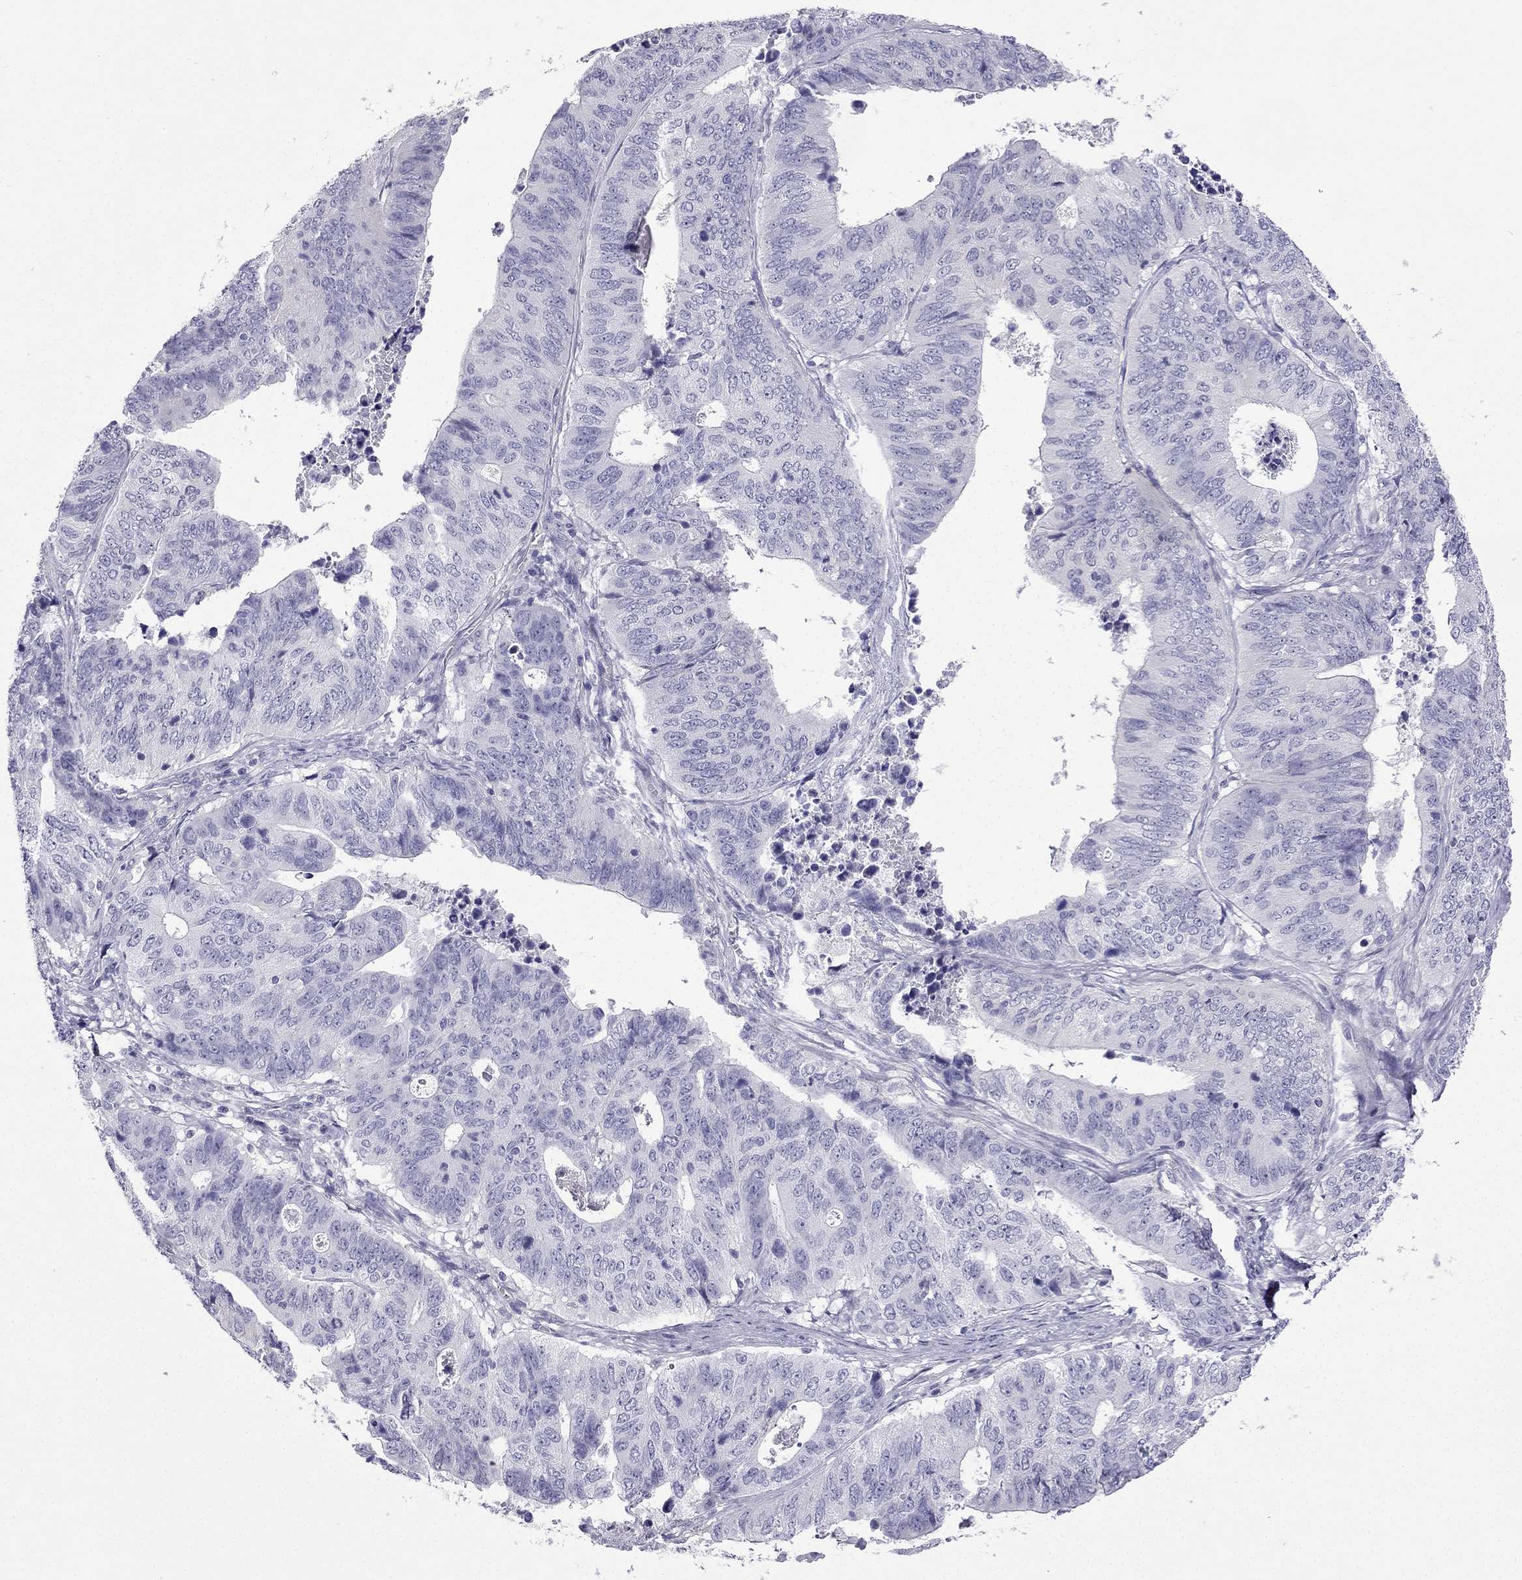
{"staining": {"intensity": "negative", "quantity": "none", "location": "none"}, "tissue": "stomach cancer", "cell_type": "Tumor cells", "image_type": "cancer", "snomed": [{"axis": "morphology", "description": "Adenocarcinoma, NOS"}, {"axis": "topography", "description": "Stomach, upper"}], "caption": "This is a histopathology image of immunohistochemistry staining of adenocarcinoma (stomach), which shows no positivity in tumor cells. Brightfield microscopy of IHC stained with DAB (3,3'-diaminobenzidine) (brown) and hematoxylin (blue), captured at high magnification.", "gene": "GJA8", "patient": {"sex": "female", "age": 67}}